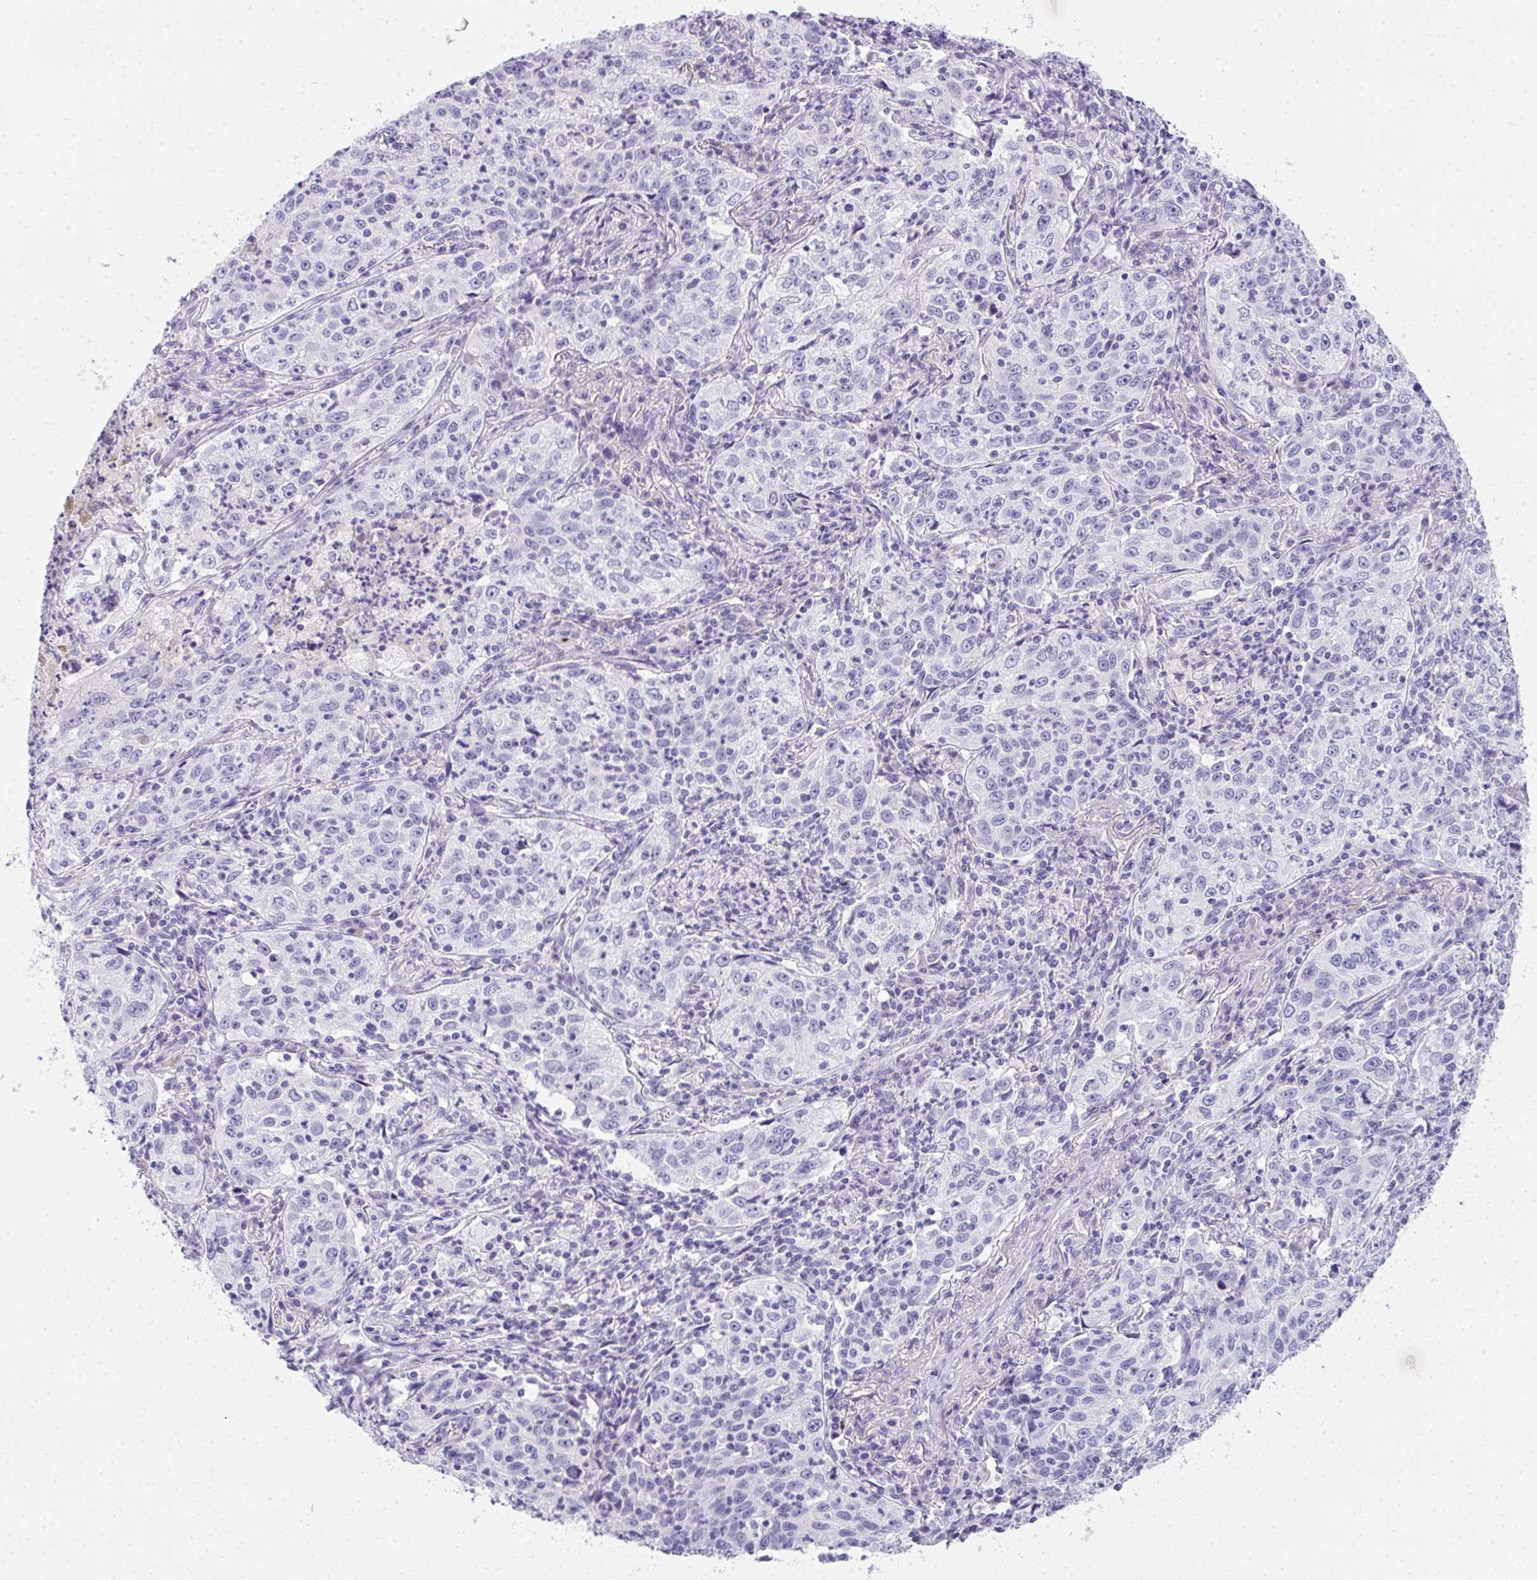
{"staining": {"intensity": "negative", "quantity": "none", "location": "none"}, "tissue": "lung cancer", "cell_type": "Tumor cells", "image_type": "cancer", "snomed": [{"axis": "morphology", "description": "Squamous cell carcinoma, NOS"}, {"axis": "topography", "description": "Lung"}], "caption": "High power microscopy histopathology image of an IHC image of lung squamous cell carcinoma, revealing no significant staining in tumor cells.", "gene": "ZSWIM3", "patient": {"sex": "male", "age": 71}}